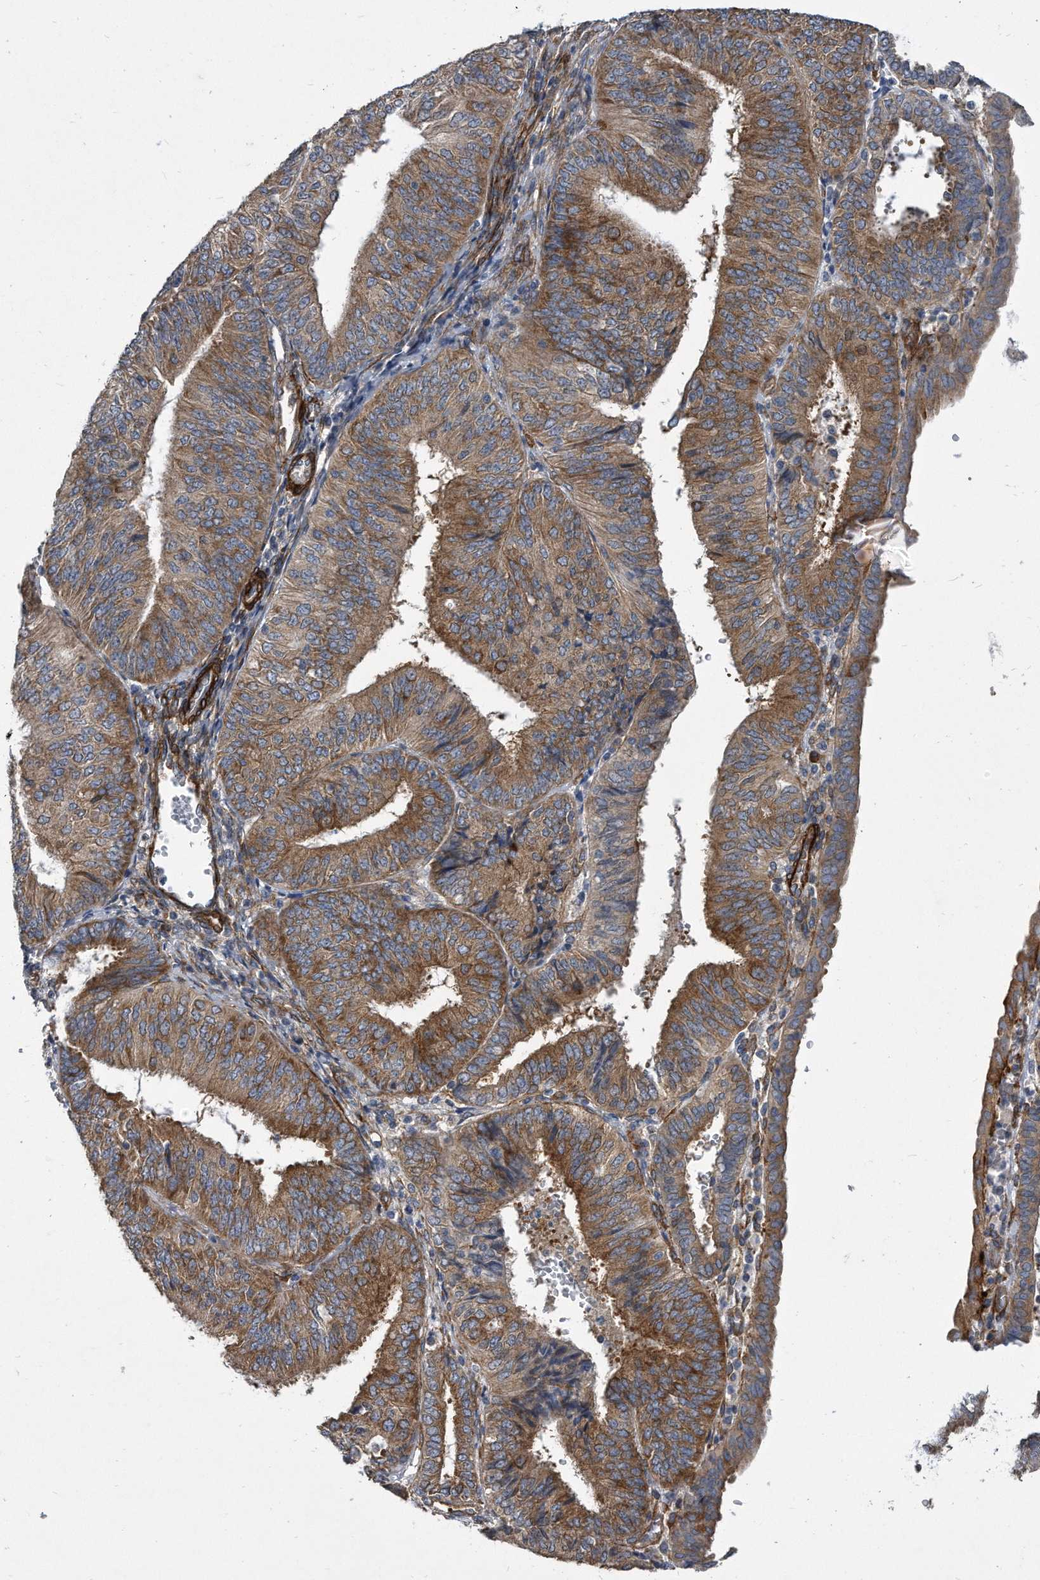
{"staining": {"intensity": "moderate", "quantity": "25%-75%", "location": "cytoplasmic/membranous"}, "tissue": "endometrial cancer", "cell_type": "Tumor cells", "image_type": "cancer", "snomed": [{"axis": "morphology", "description": "Adenocarcinoma, NOS"}, {"axis": "topography", "description": "Endometrium"}], "caption": "Protein analysis of endometrial cancer (adenocarcinoma) tissue reveals moderate cytoplasmic/membranous staining in approximately 25%-75% of tumor cells.", "gene": "EIF2B4", "patient": {"sex": "female", "age": 58}}